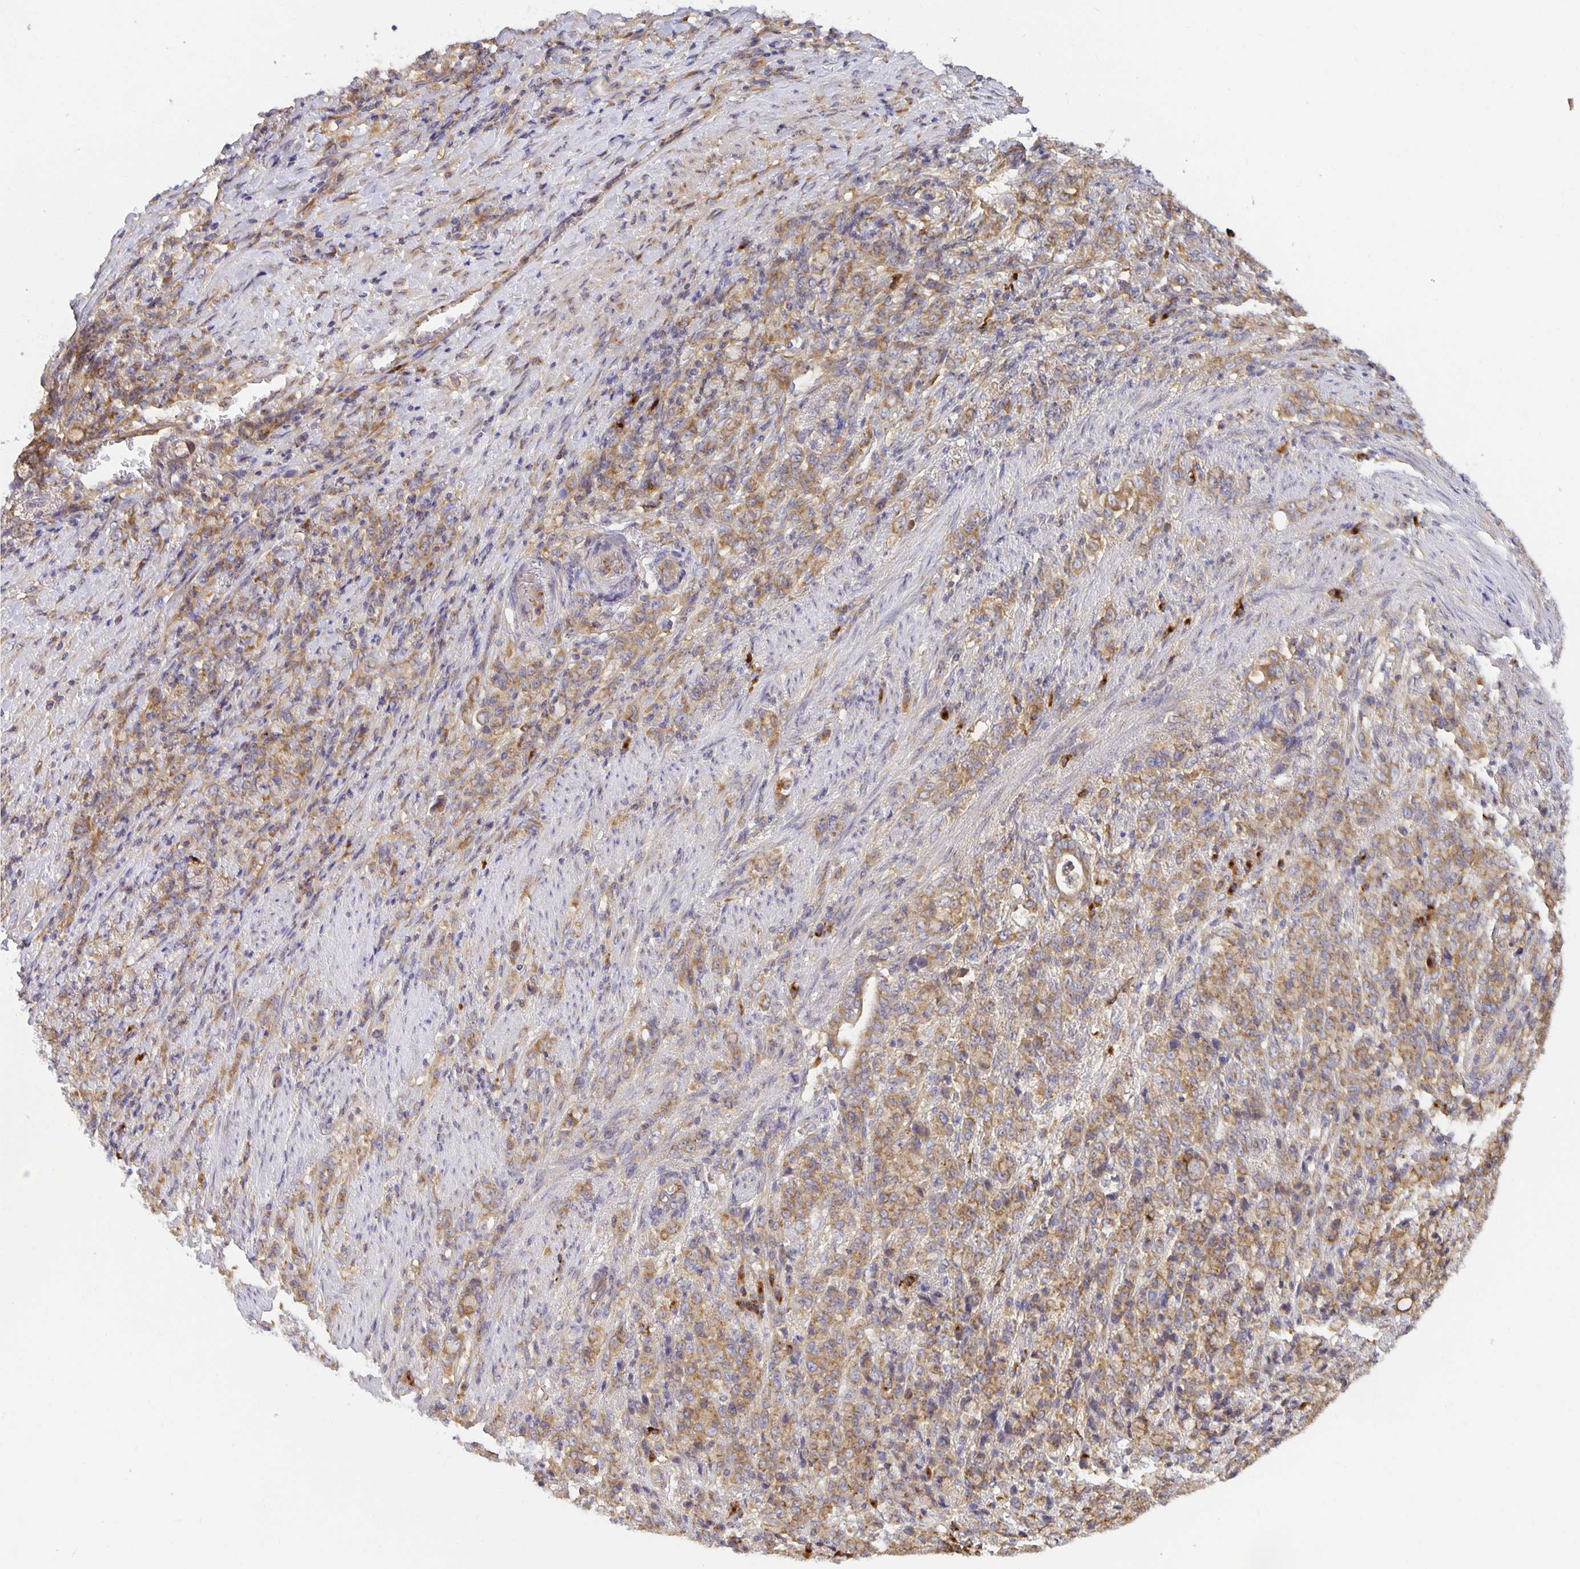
{"staining": {"intensity": "moderate", "quantity": ">75%", "location": "cytoplasmic/membranous"}, "tissue": "stomach cancer", "cell_type": "Tumor cells", "image_type": "cancer", "snomed": [{"axis": "morphology", "description": "Adenocarcinoma, NOS"}, {"axis": "topography", "description": "Stomach"}], "caption": "This micrograph exhibits immunohistochemistry (IHC) staining of stomach cancer, with medium moderate cytoplasmic/membranous expression in approximately >75% of tumor cells.", "gene": "USO1", "patient": {"sex": "female", "age": 79}}